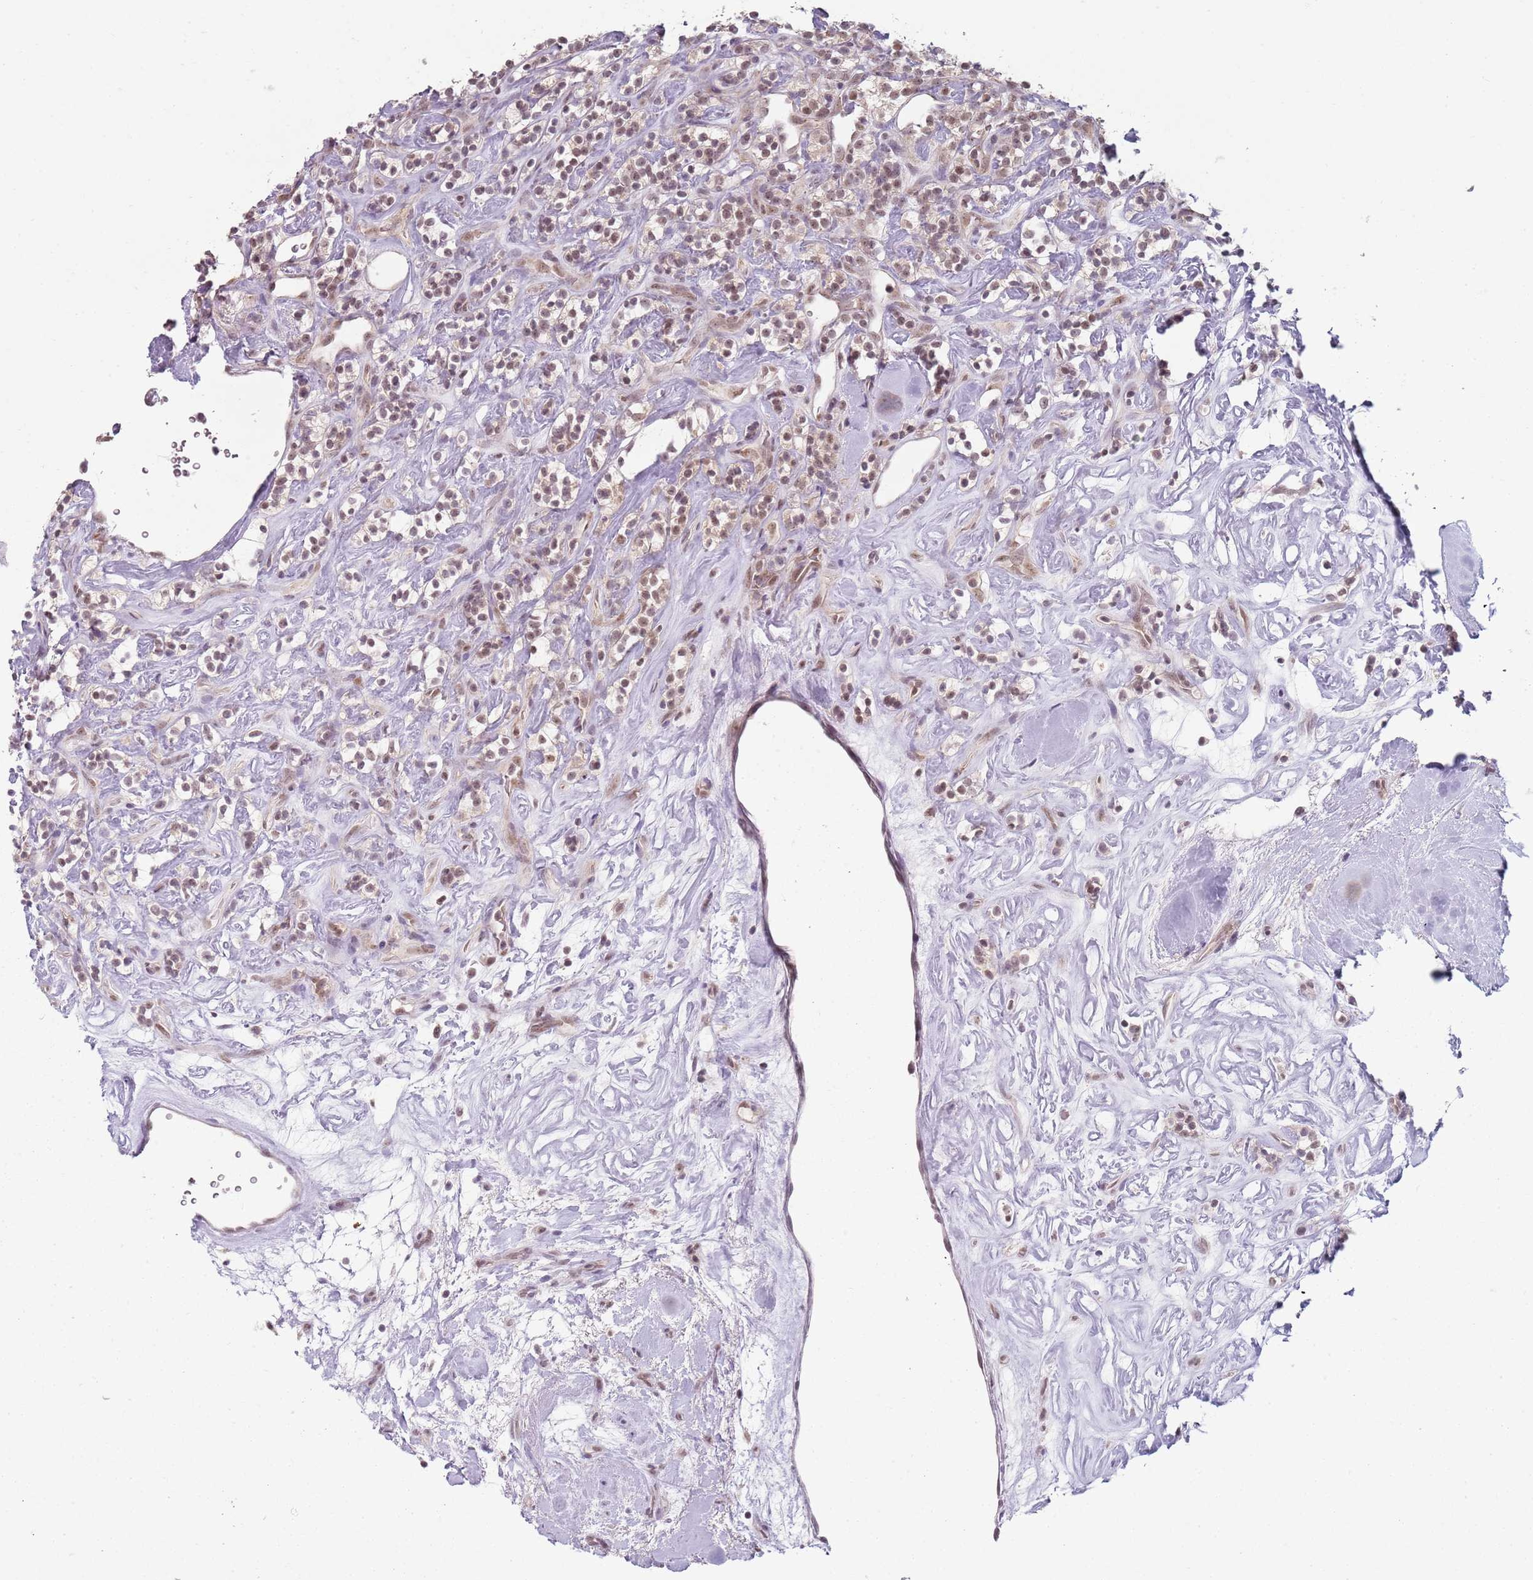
{"staining": {"intensity": "moderate", "quantity": ">75%", "location": "nuclear"}, "tissue": "renal cancer", "cell_type": "Tumor cells", "image_type": "cancer", "snomed": [{"axis": "morphology", "description": "Adenocarcinoma, NOS"}, {"axis": "topography", "description": "Kidney"}], "caption": "Renal cancer (adenocarcinoma) stained for a protein (brown) reveals moderate nuclear positive staining in about >75% of tumor cells.", "gene": "SMARCAL1", "patient": {"sex": "male", "age": 77}}